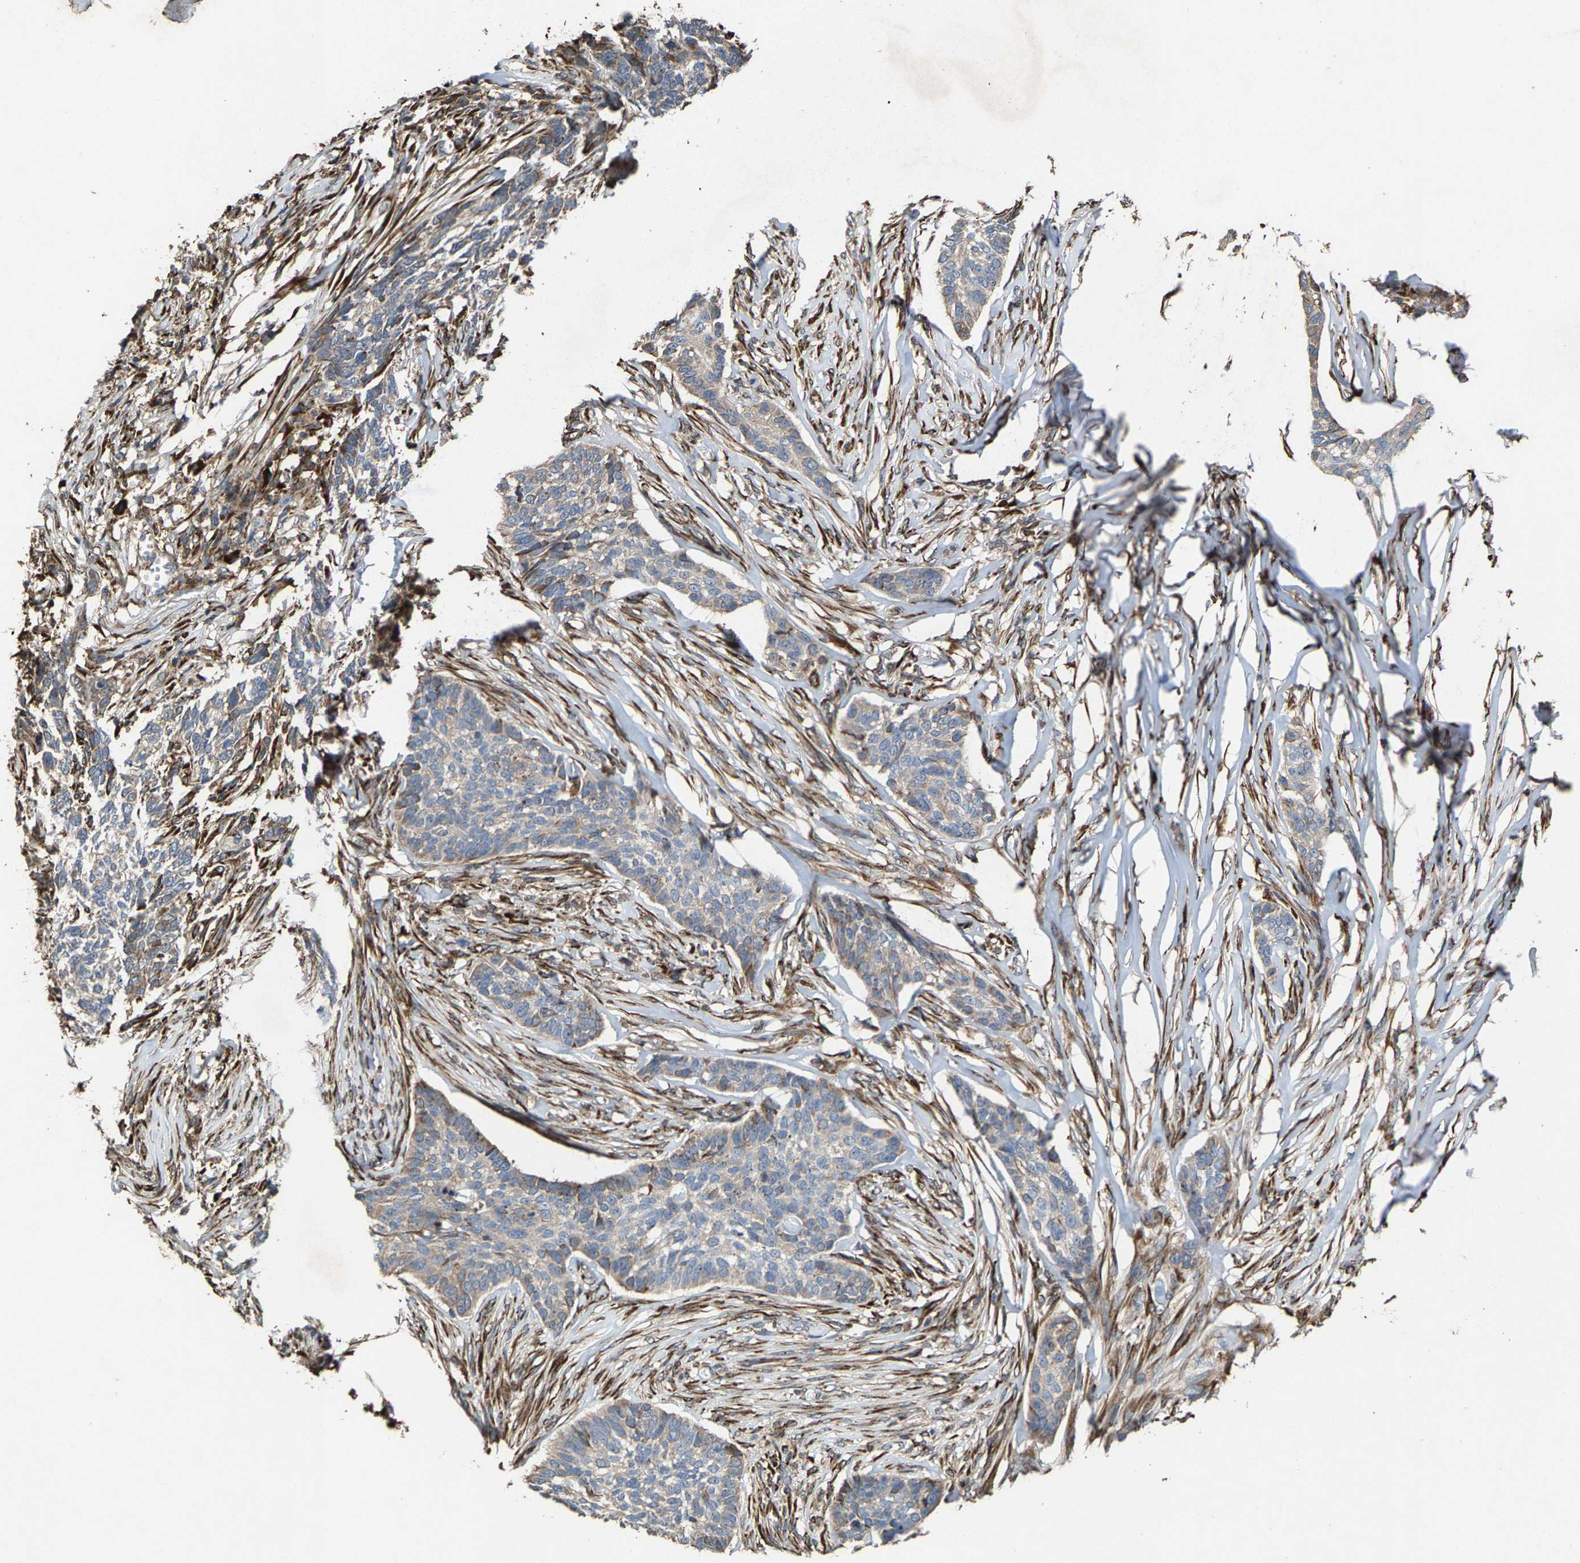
{"staining": {"intensity": "weak", "quantity": "<25%", "location": "cytoplasmic/membranous"}, "tissue": "skin cancer", "cell_type": "Tumor cells", "image_type": "cancer", "snomed": [{"axis": "morphology", "description": "Basal cell carcinoma"}, {"axis": "topography", "description": "Skin"}], "caption": "A photomicrograph of skin basal cell carcinoma stained for a protein displays no brown staining in tumor cells.", "gene": "FGD3", "patient": {"sex": "male", "age": 85}}